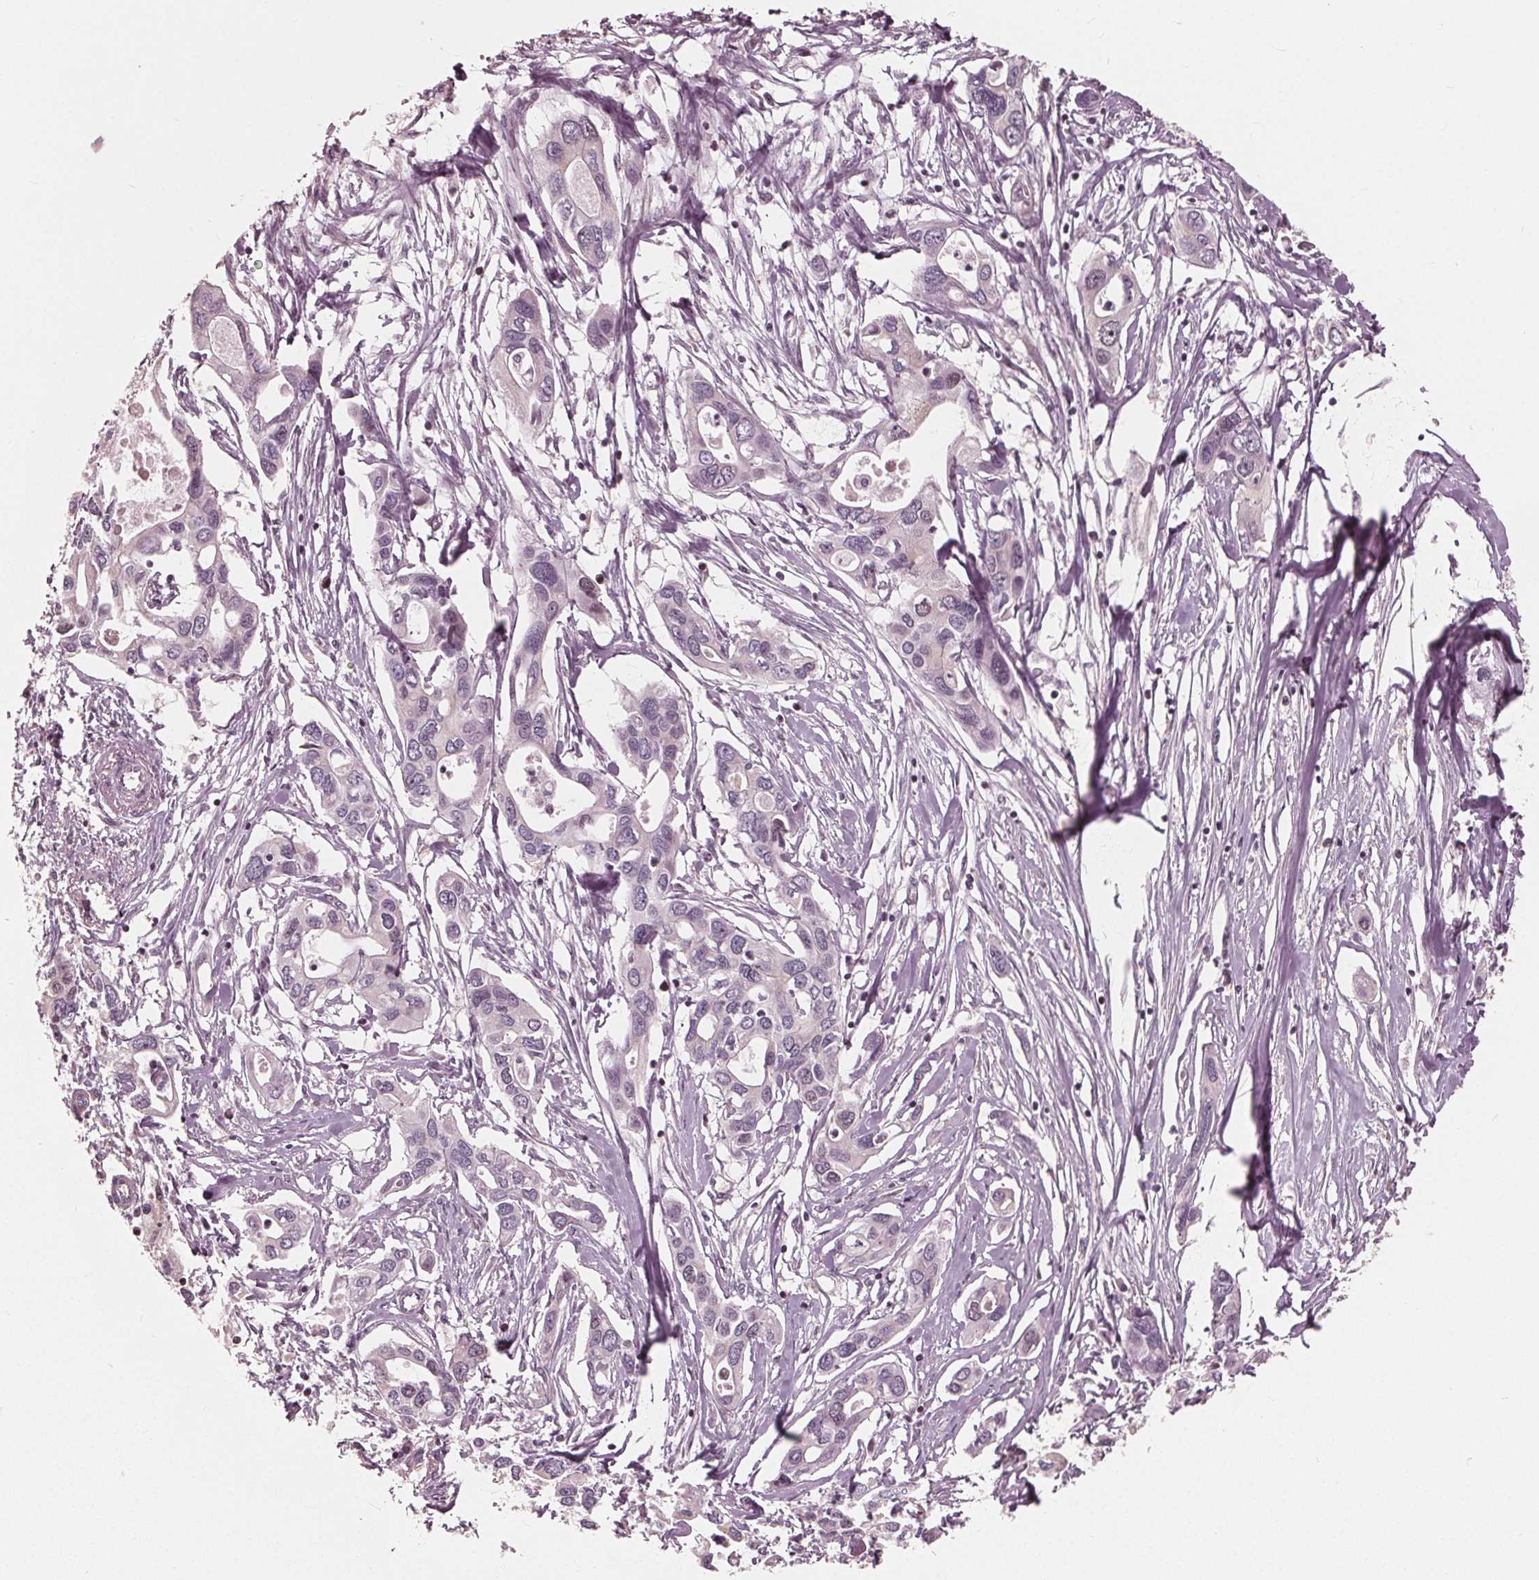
{"staining": {"intensity": "negative", "quantity": "none", "location": "none"}, "tissue": "pancreatic cancer", "cell_type": "Tumor cells", "image_type": "cancer", "snomed": [{"axis": "morphology", "description": "Adenocarcinoma, NOS"}, {"axis": "topography", "description": "Pancreas"}], "caption": "Pancreatic cancer was stained to show a protein in brown. There is no significant expression in tumor cells.", "gene": "HIRIP3", "patient": {"sex": "male", "age": 60}}